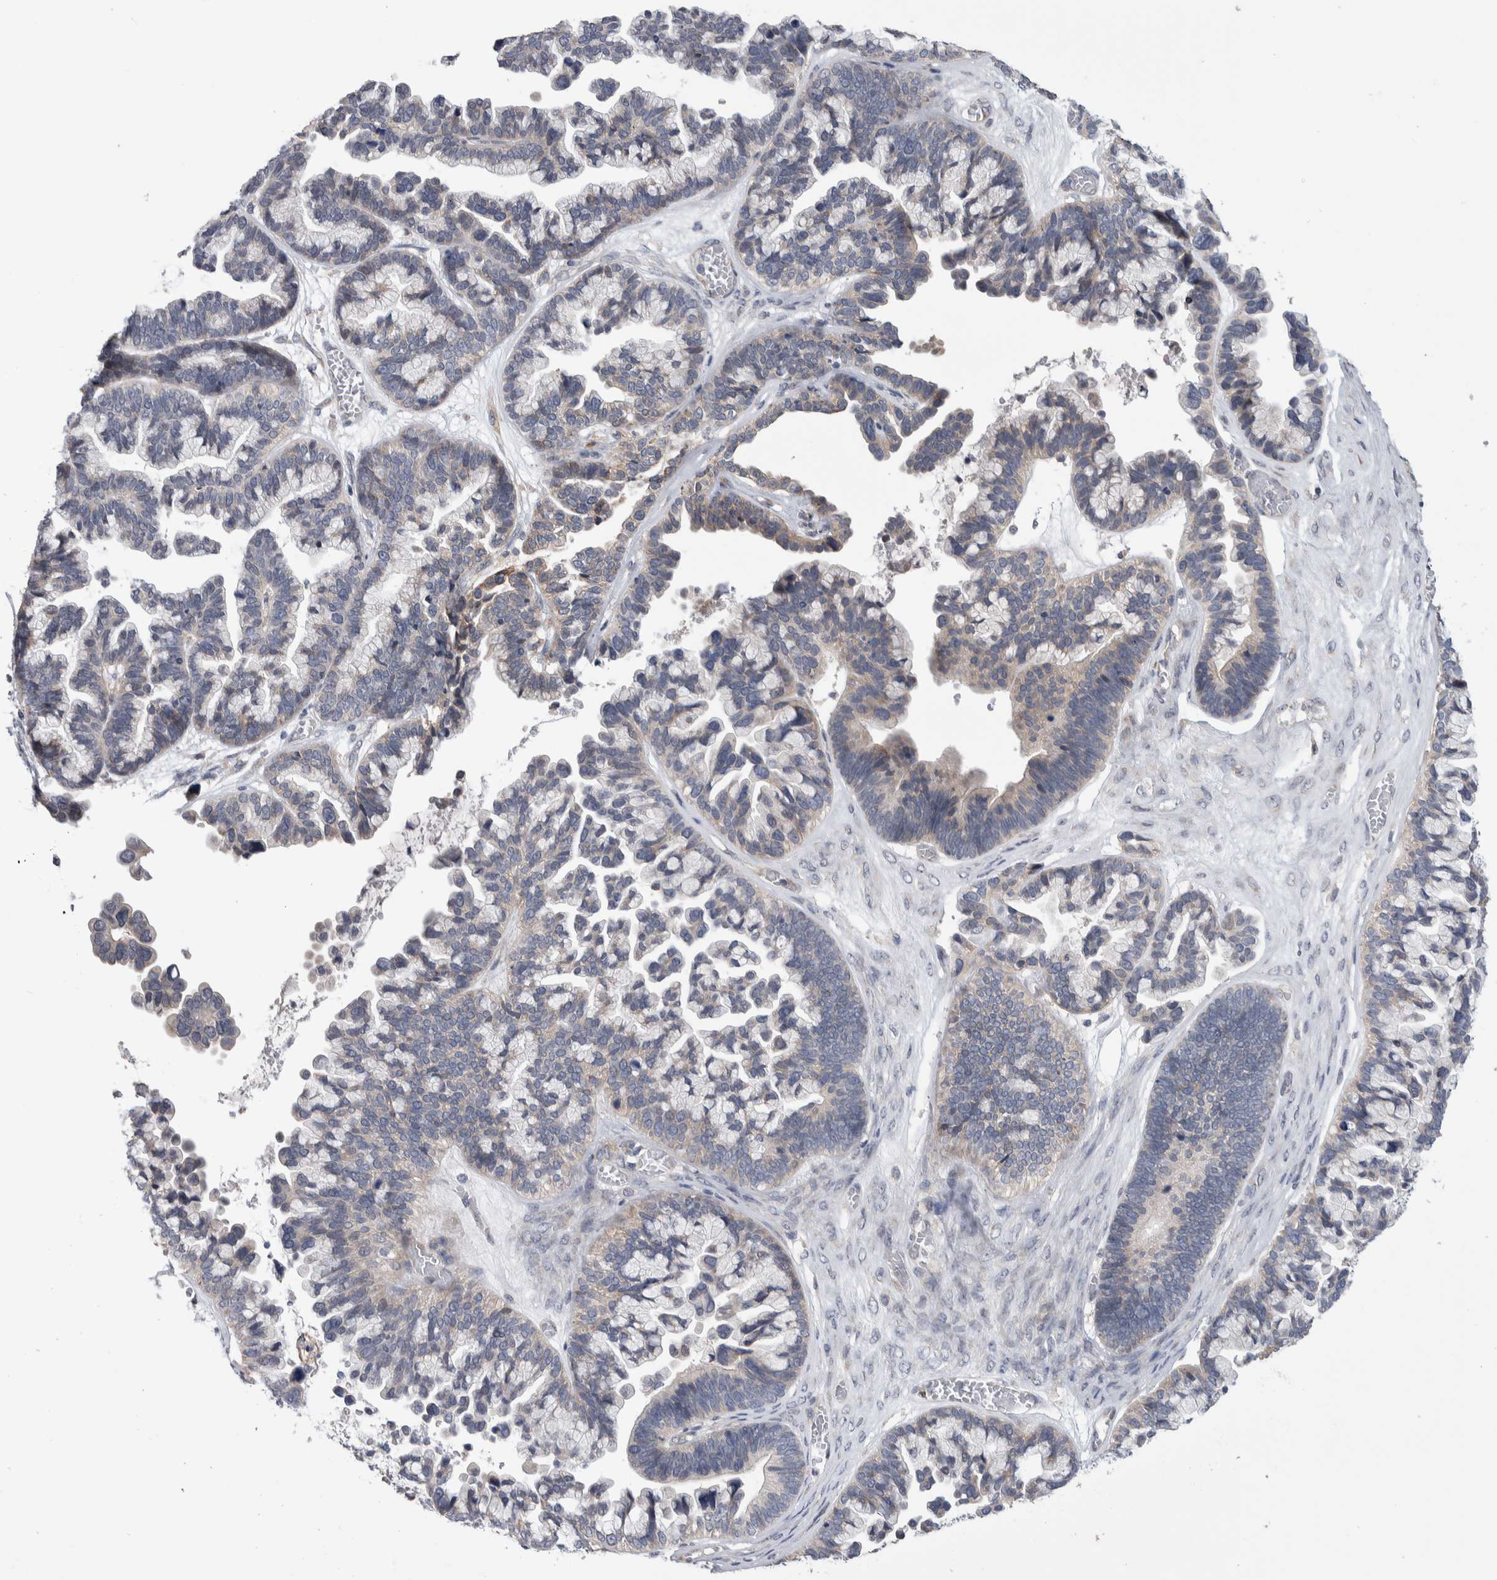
{"staining": {"intensity": "weak", "quantity": "<25%", "location": "cytoplasmic/membranous"}, "tissue": "ovarian cancer", "cell_type": "Tumor cells", "image_type": "cancer", "snomed": [{"axis": "morphology", "description": "Cystadenocarcinoma, serous, NOS"}, {"axis": "topography", "description": "Ovary"}], "caption": "High magnification brightfield microscopy of ovarian serous cystadenocarcinoma stained with DAB (3,3'-diaminobenzidine) (brown) and counterstained with hematoxylin (blue): tumor cells show no significant staining.", "gene": "IBTK", "patient": {"sex": "female", "age": 56}}